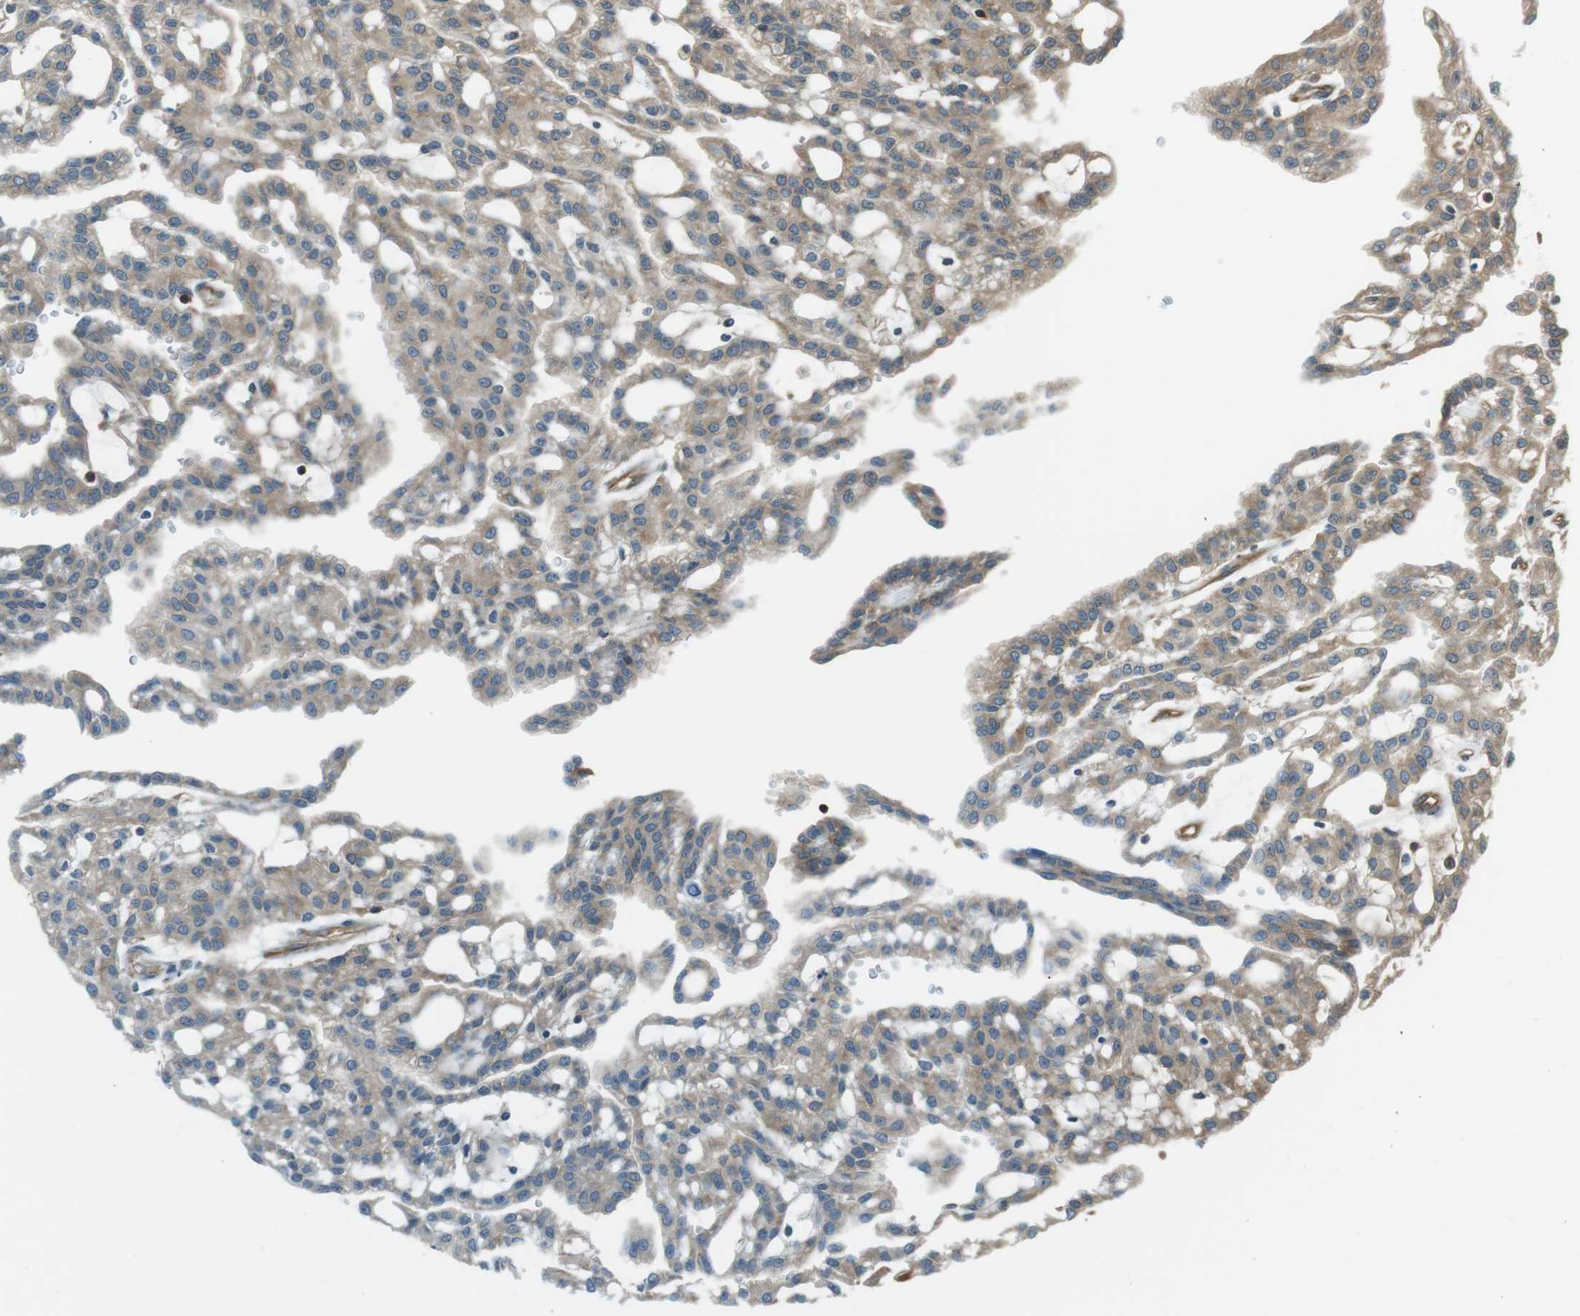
{"staining": {"intensity": "weak", "quantity": ">75%", "location": "cytoplasmic/membranous"}, "tissue": "renal cancer", "cell_type": "Tumor cells", "image_type": "cancer", "snomed": [{"axis": "morphology", "description": "Adenocarcinoma, NOS"}, {"axis": "topography", "description": "Kidney"}], "caption": "Immunohistochemical staining of renal cancer (adenocarcinoma) demonstrates weak cytoplasmic/membranous protein staining in about >75% of tumor cells.", "gene": "PA2G4", "patient": {"sex": "male", "age": 63}}